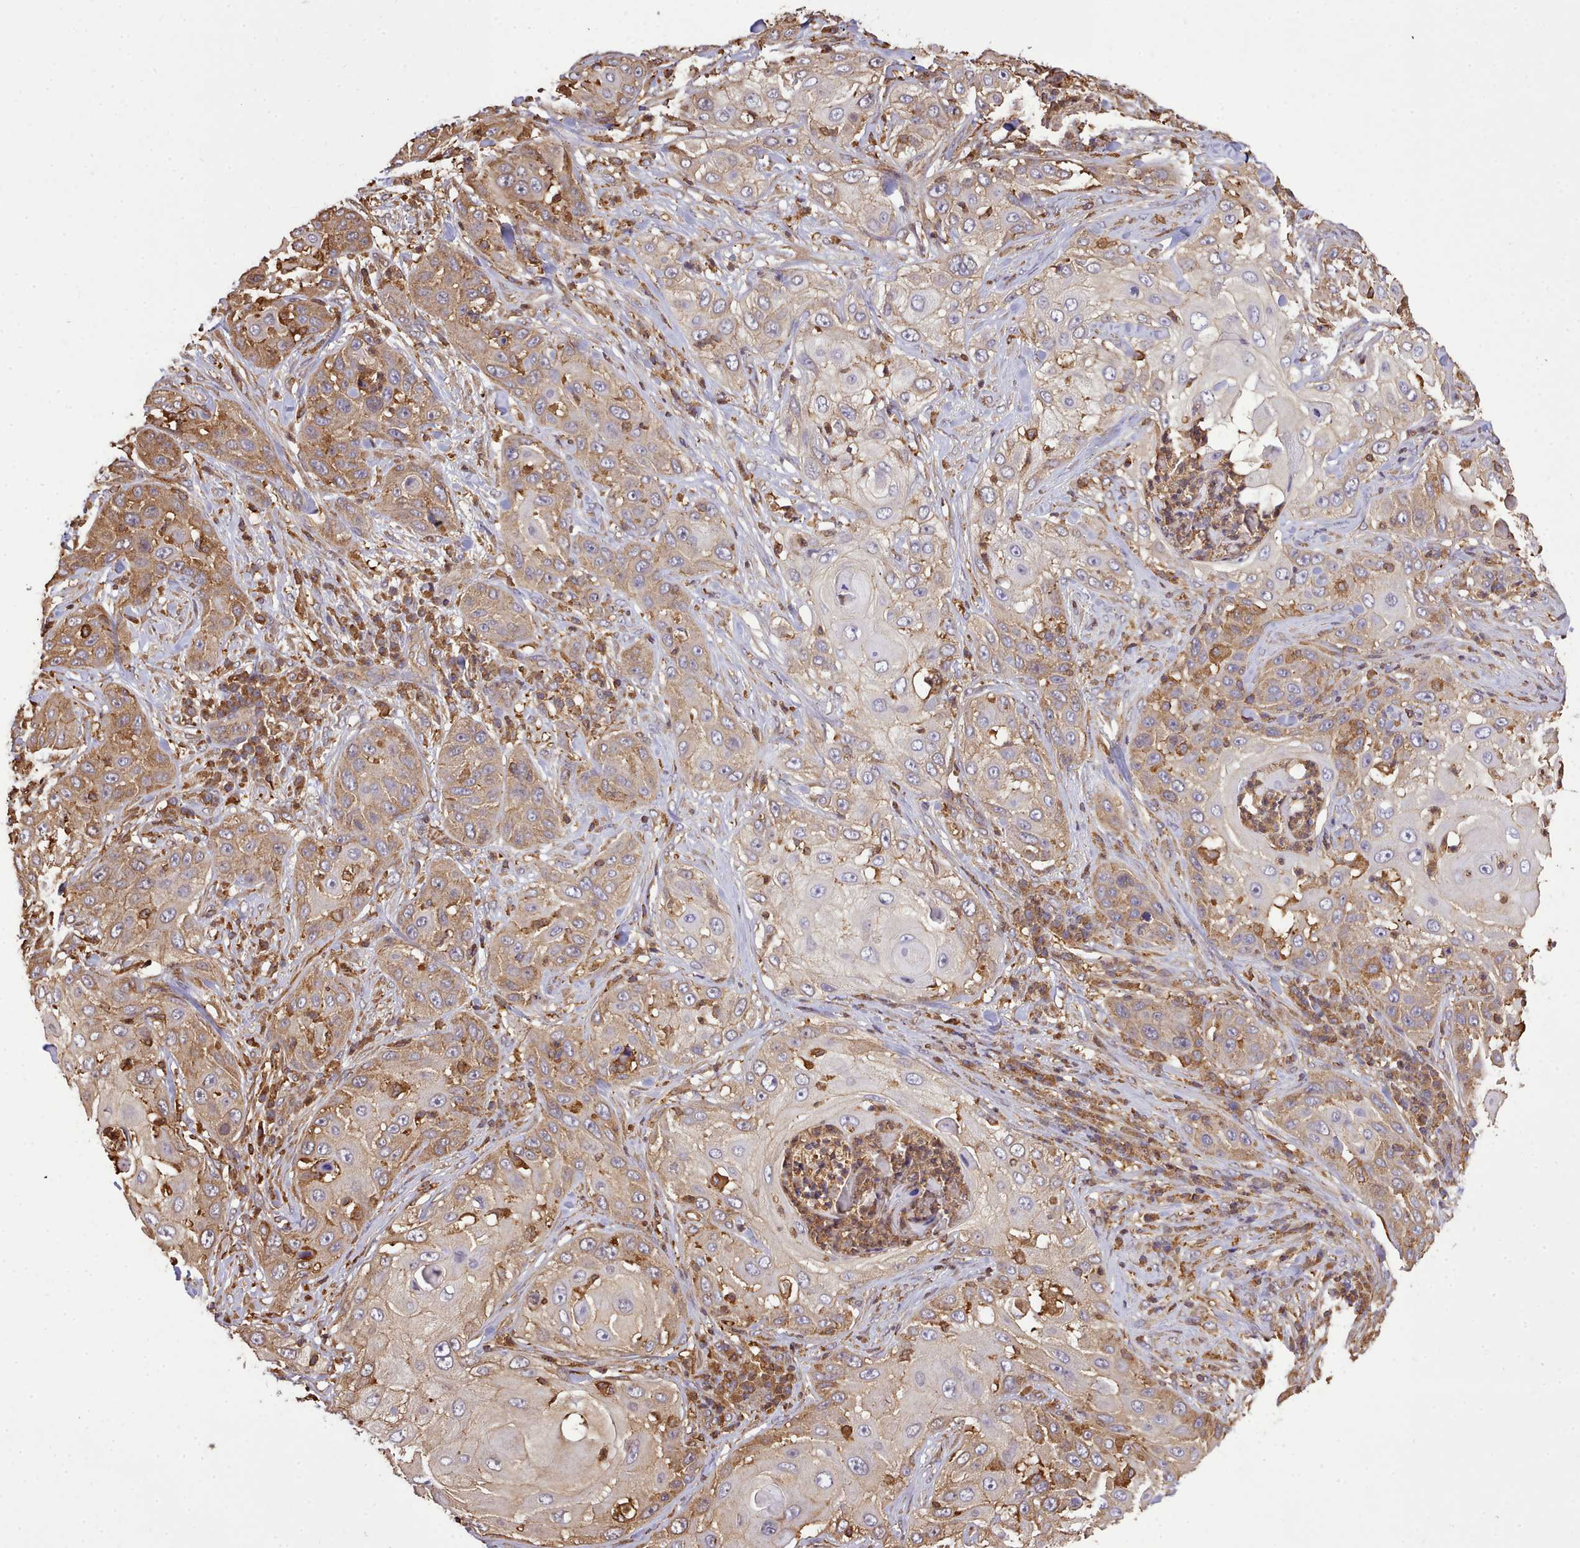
{"staining": {"intensity": "moderate", "quantity": "25%-75%", "location": "cytoplasmic/membranous"}, "tissue": "skin cancer", "cell_type": "Tumor cells", "image_type": "cancer", "snomed": [{"axis": "morphology", "description": "Squamous cell carcinoma, NOS"}, {"axis": "topography", "description": "Skin"}], "caption": "Moderate cytoplasmic/membranous protein positivity is appreciated in approximately 25%-75% of tumor cells in skin cancer (squamous cell carcinoma).", "gene": "CAPZA1", "patient": {"sex": "female", "age": 44}}